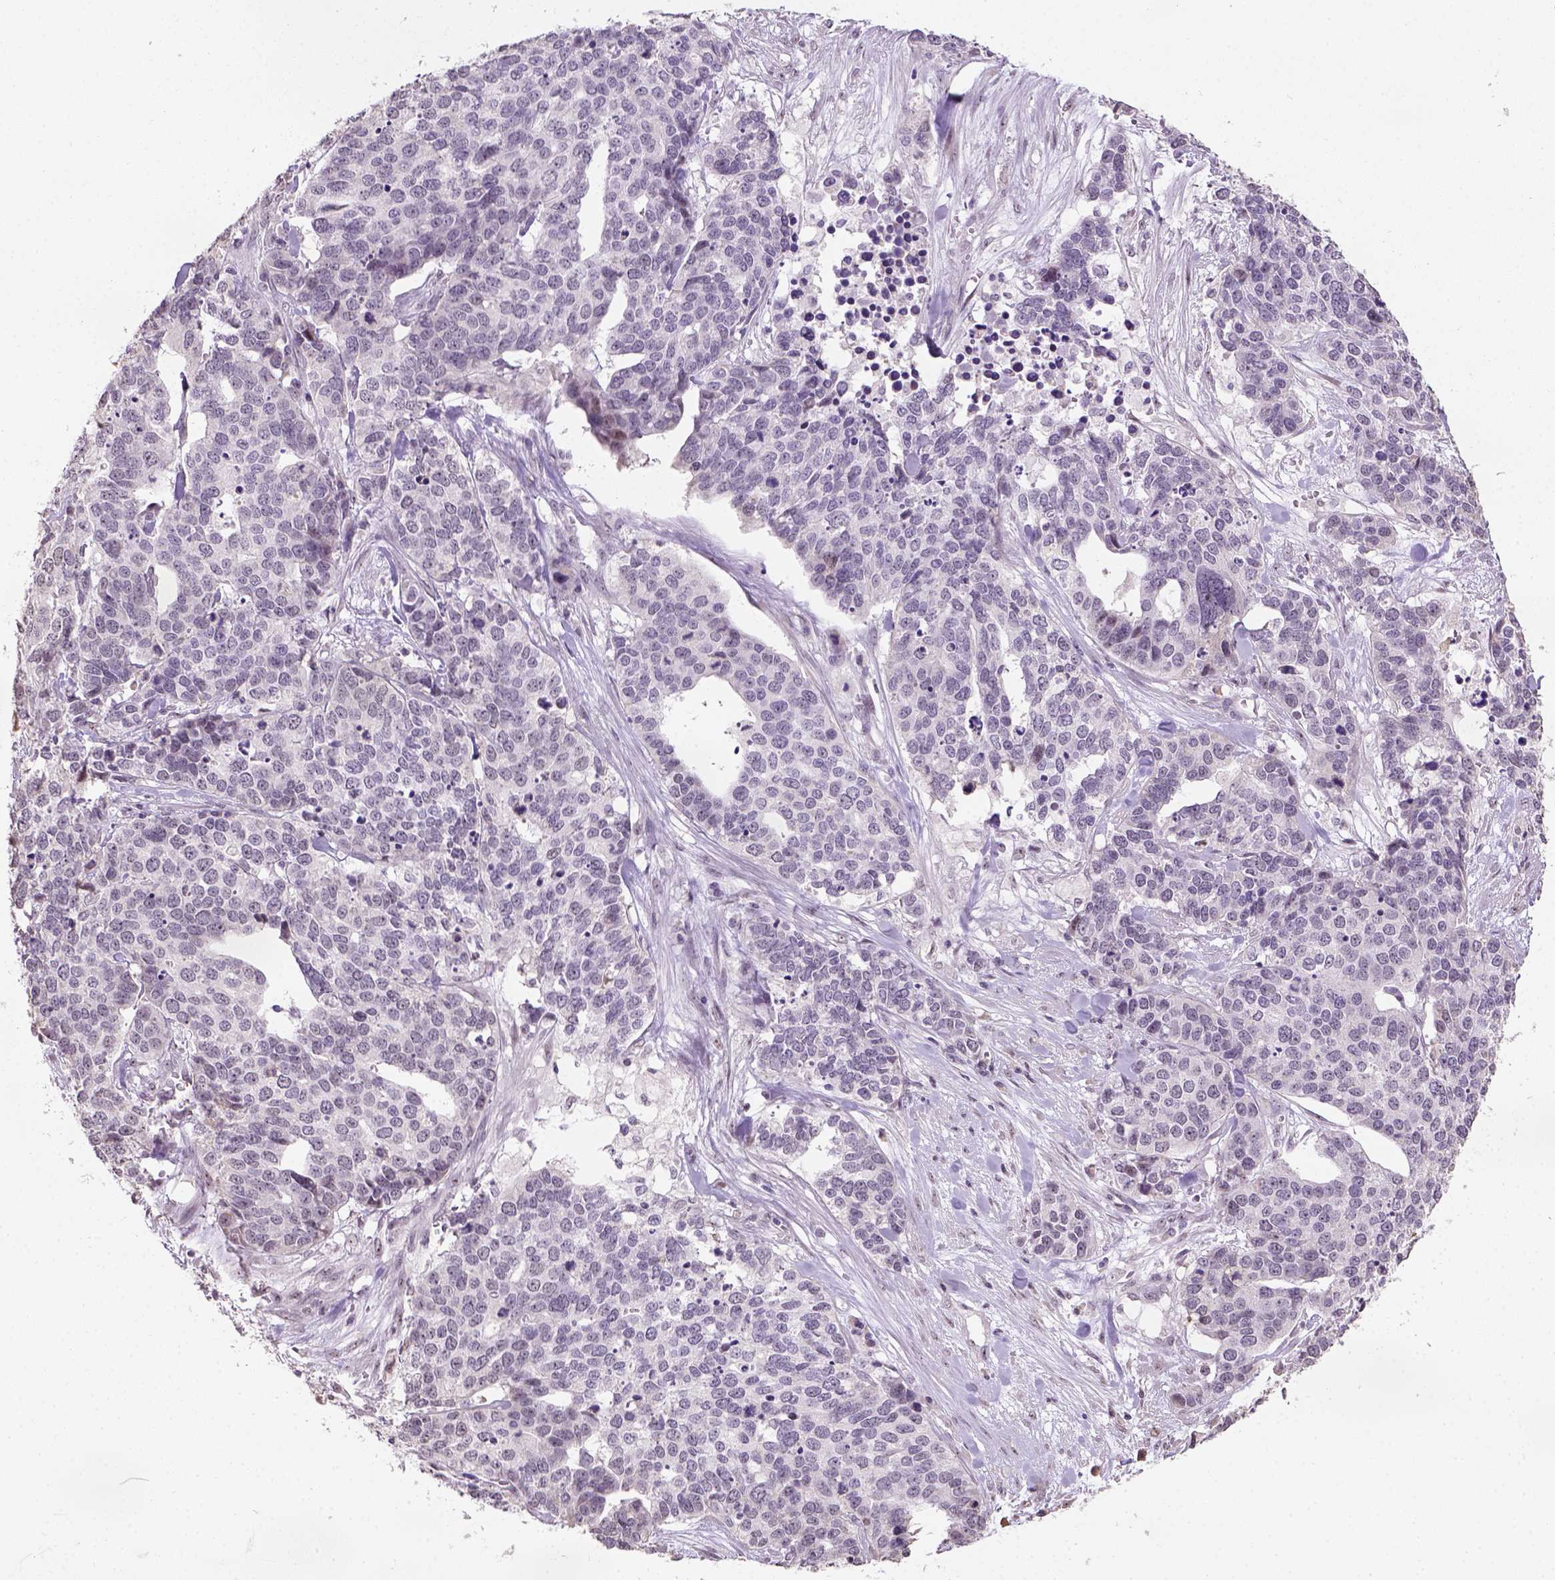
{"staining": {"intensity": "negative", "quantity": "none", "location": "none"}, "tissue": "ovarian cancer", "cell_type": "Tumor cells", "image_type": "cancer", "snomed": [{"axis": "morphology", "description": "Carcinoma, endometroid"}, {"axis": "topography", "description": "Ovary"}], "caption": "Photomicrograph shows no significant protein staining in tumor cells of ovarian endometroid carcinoma.", "gene": "DDX50", "patient": {"sex": "female", "age": 65}}